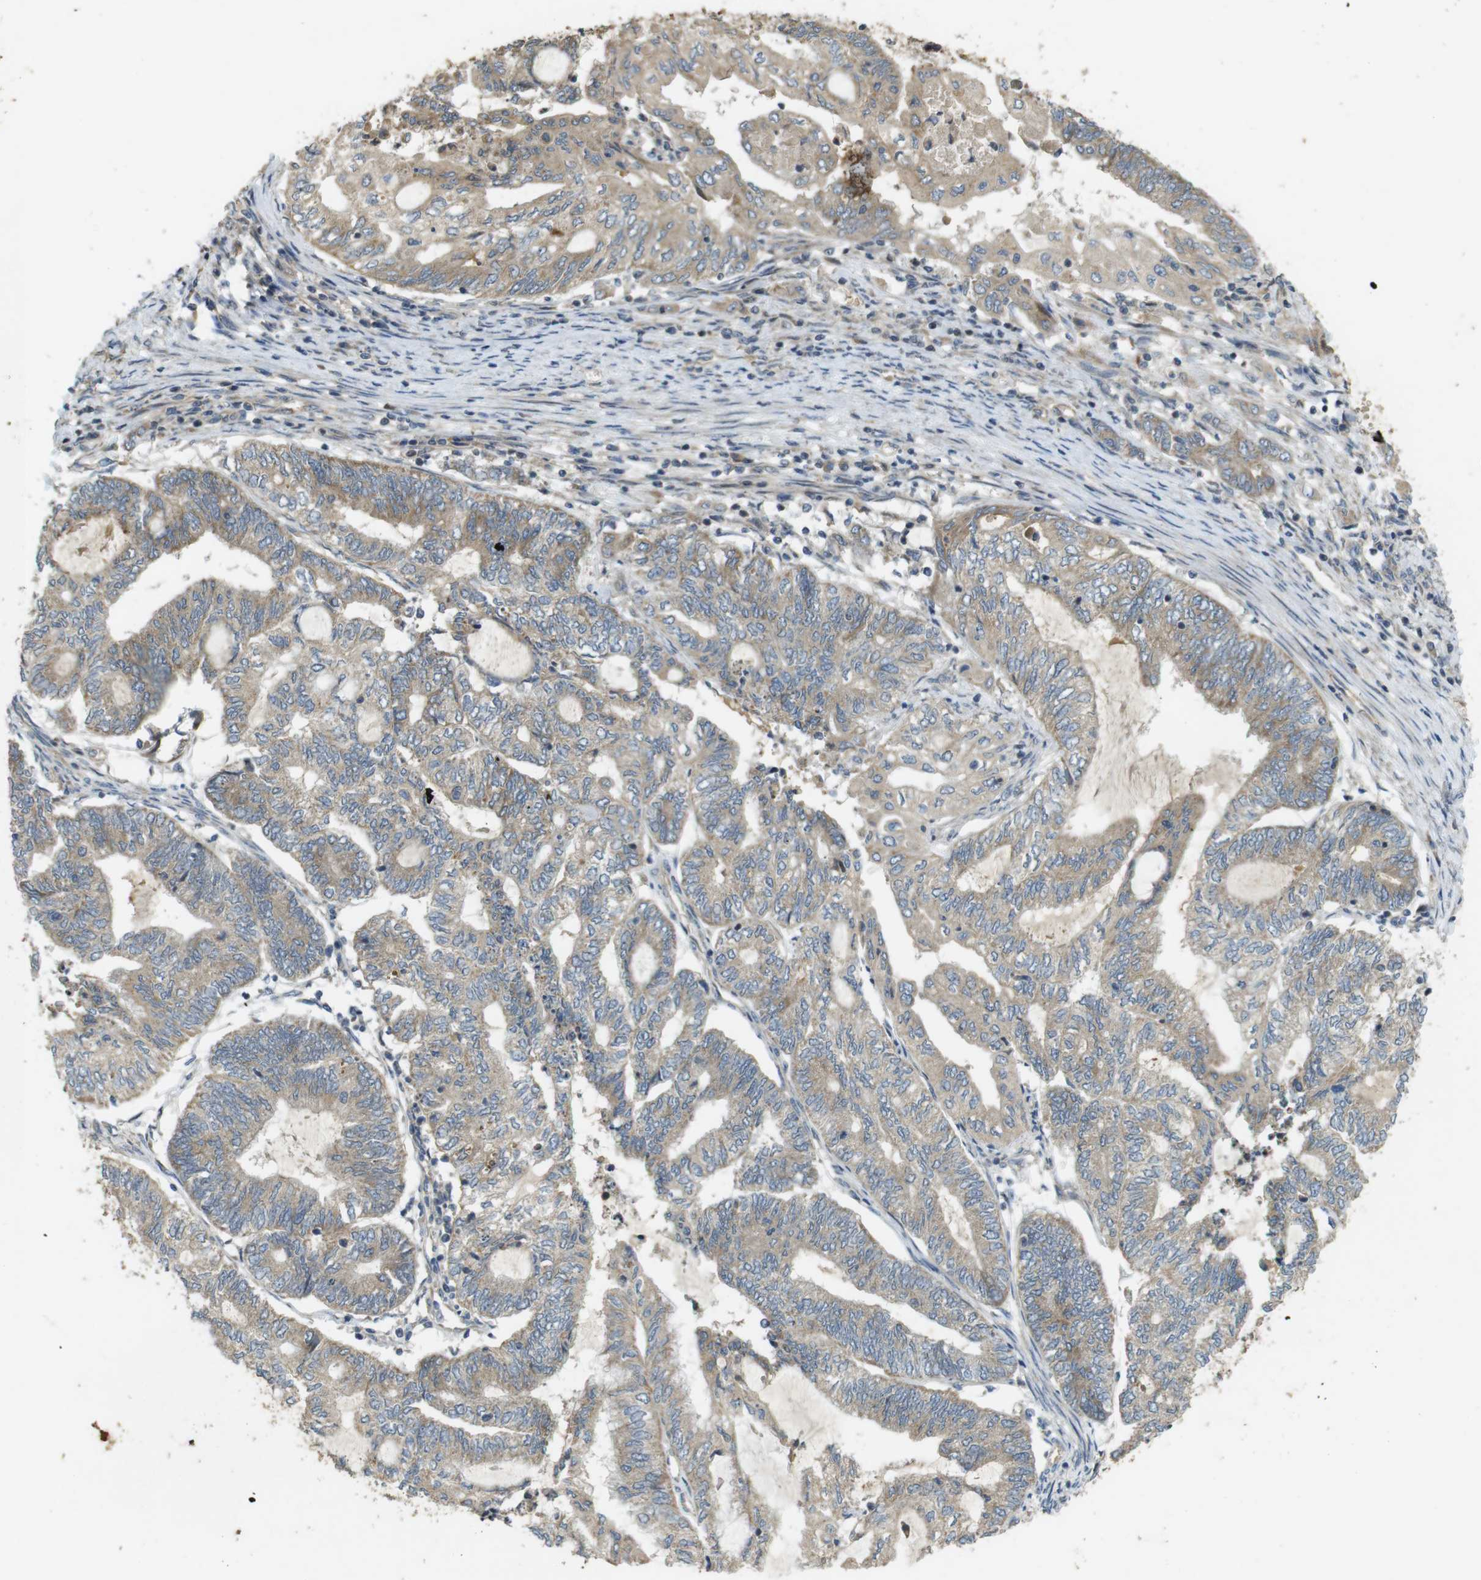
{"staining": {"intensity": "moderate", "quantity": ">75%", "location": "cytoplasmic/membranous"}, "tissue": "endometrial cancer", "cell_type": "Tumor cells", "image_type": "cancer", "snomed": [{"axis": "morphology", "description": "Adenocarcinoma, NOS"}, {"axis": "topography", "description": "Uterus"}, {"axis": "topography", "description": "Endometrium"}], "caption": "Immunohistochemistry of human endometrial cancer demonstrates medium levels of moderate cytoplasmic/membranous positivity in about >75% of tumor cells.", "gene": "CLTC", "patient": {"sex": "female", "age": 70}}